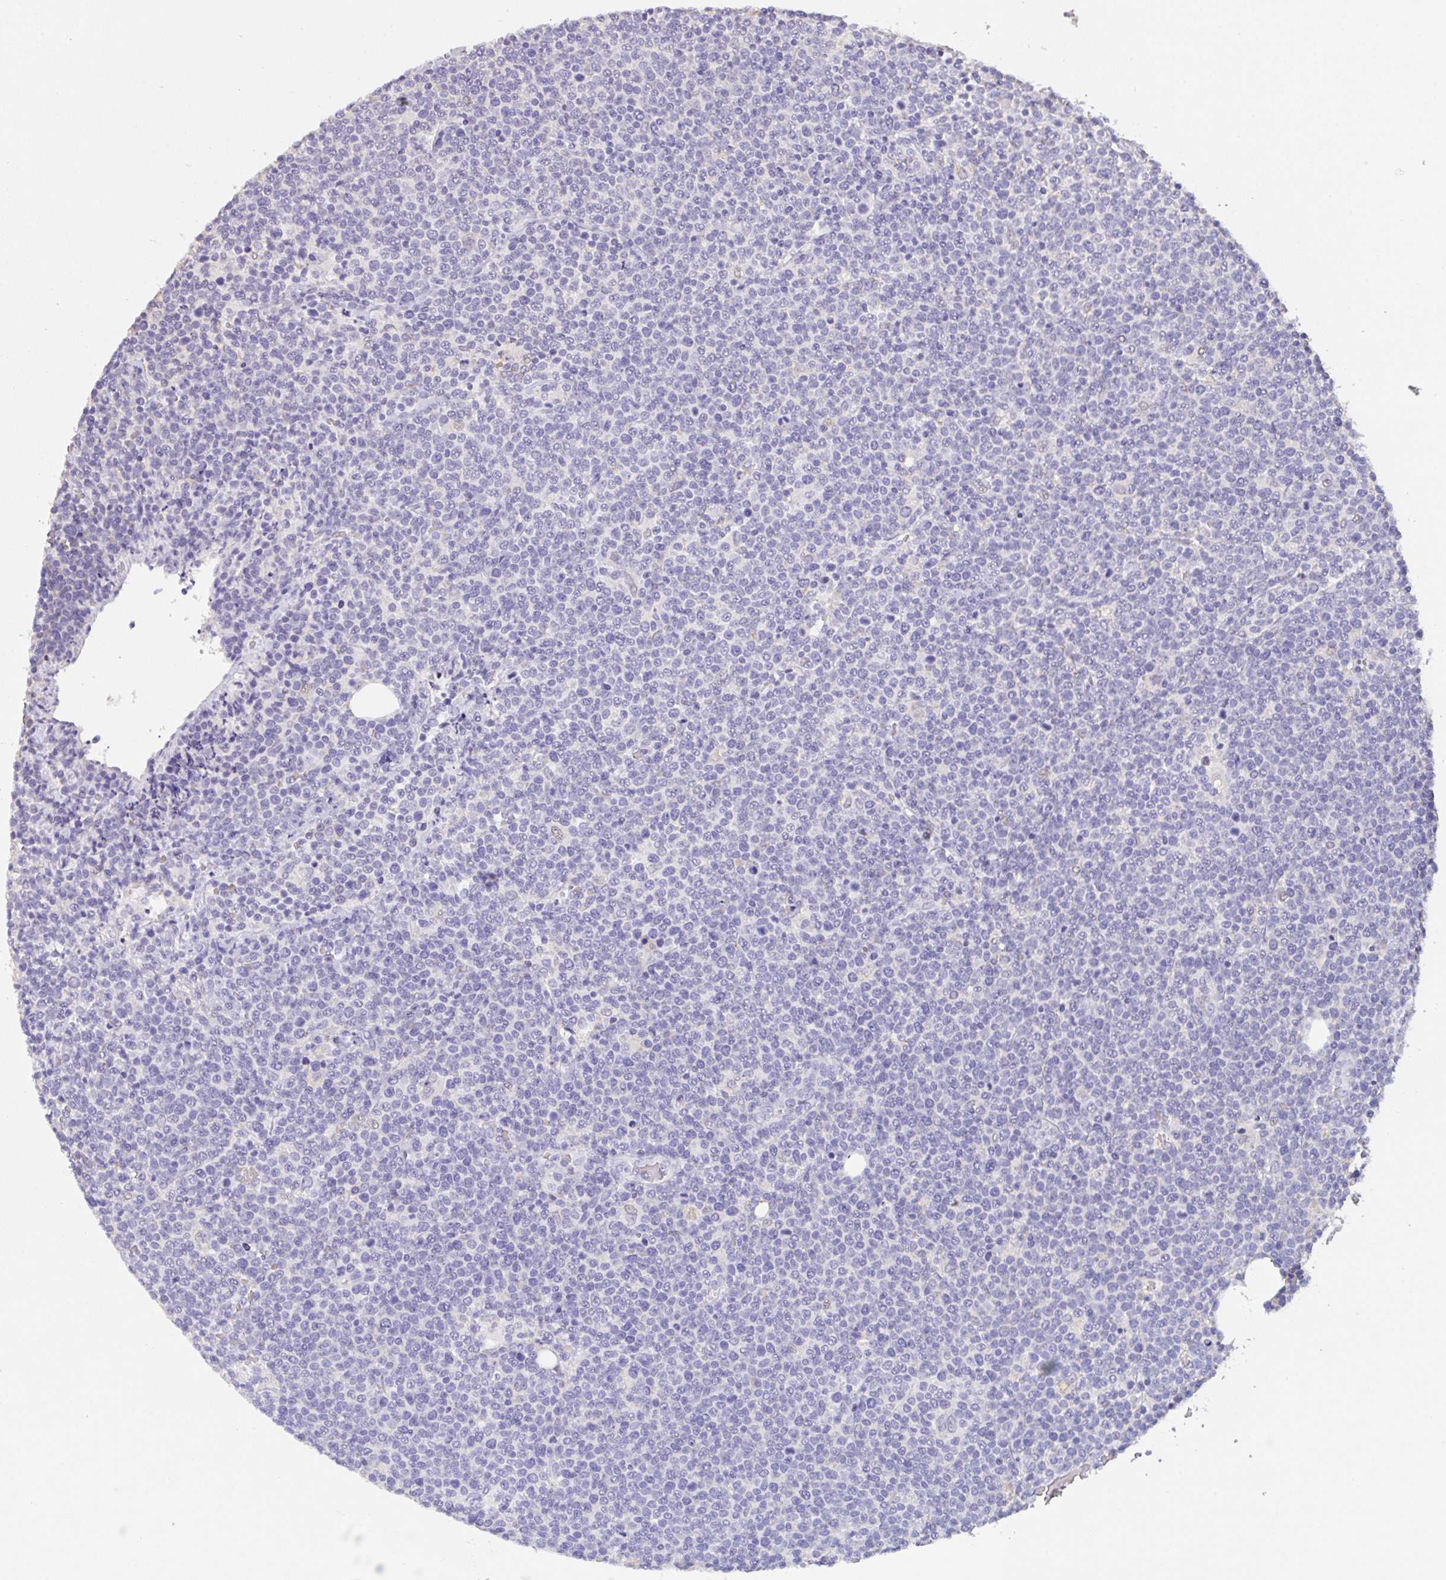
{"staining": {"intensity": "negative", "quantity": "none", "location": "none"}, "tissue": "lymphoma", "cell_type": "Tumor cells", "image_type": "cancer", "snomed": [{"axis": "morphology", "description": "Malignant lymphoma, non-Hodgkin's type, High grade"}, {"axis": "topography", "description": "Lymph node"}], "caption": "Malignant lymphoma, non-Hodgkin's type (high-grade) was stained to show a protein in brown. There is no significant staining in tumor cells. (Brightfield microscopy of DAB (3,3'-diaminobenzidine) immunohistochemistry at high magnification).", "gene": "CA10", "patient": {"sex": "male", "age": 61}}